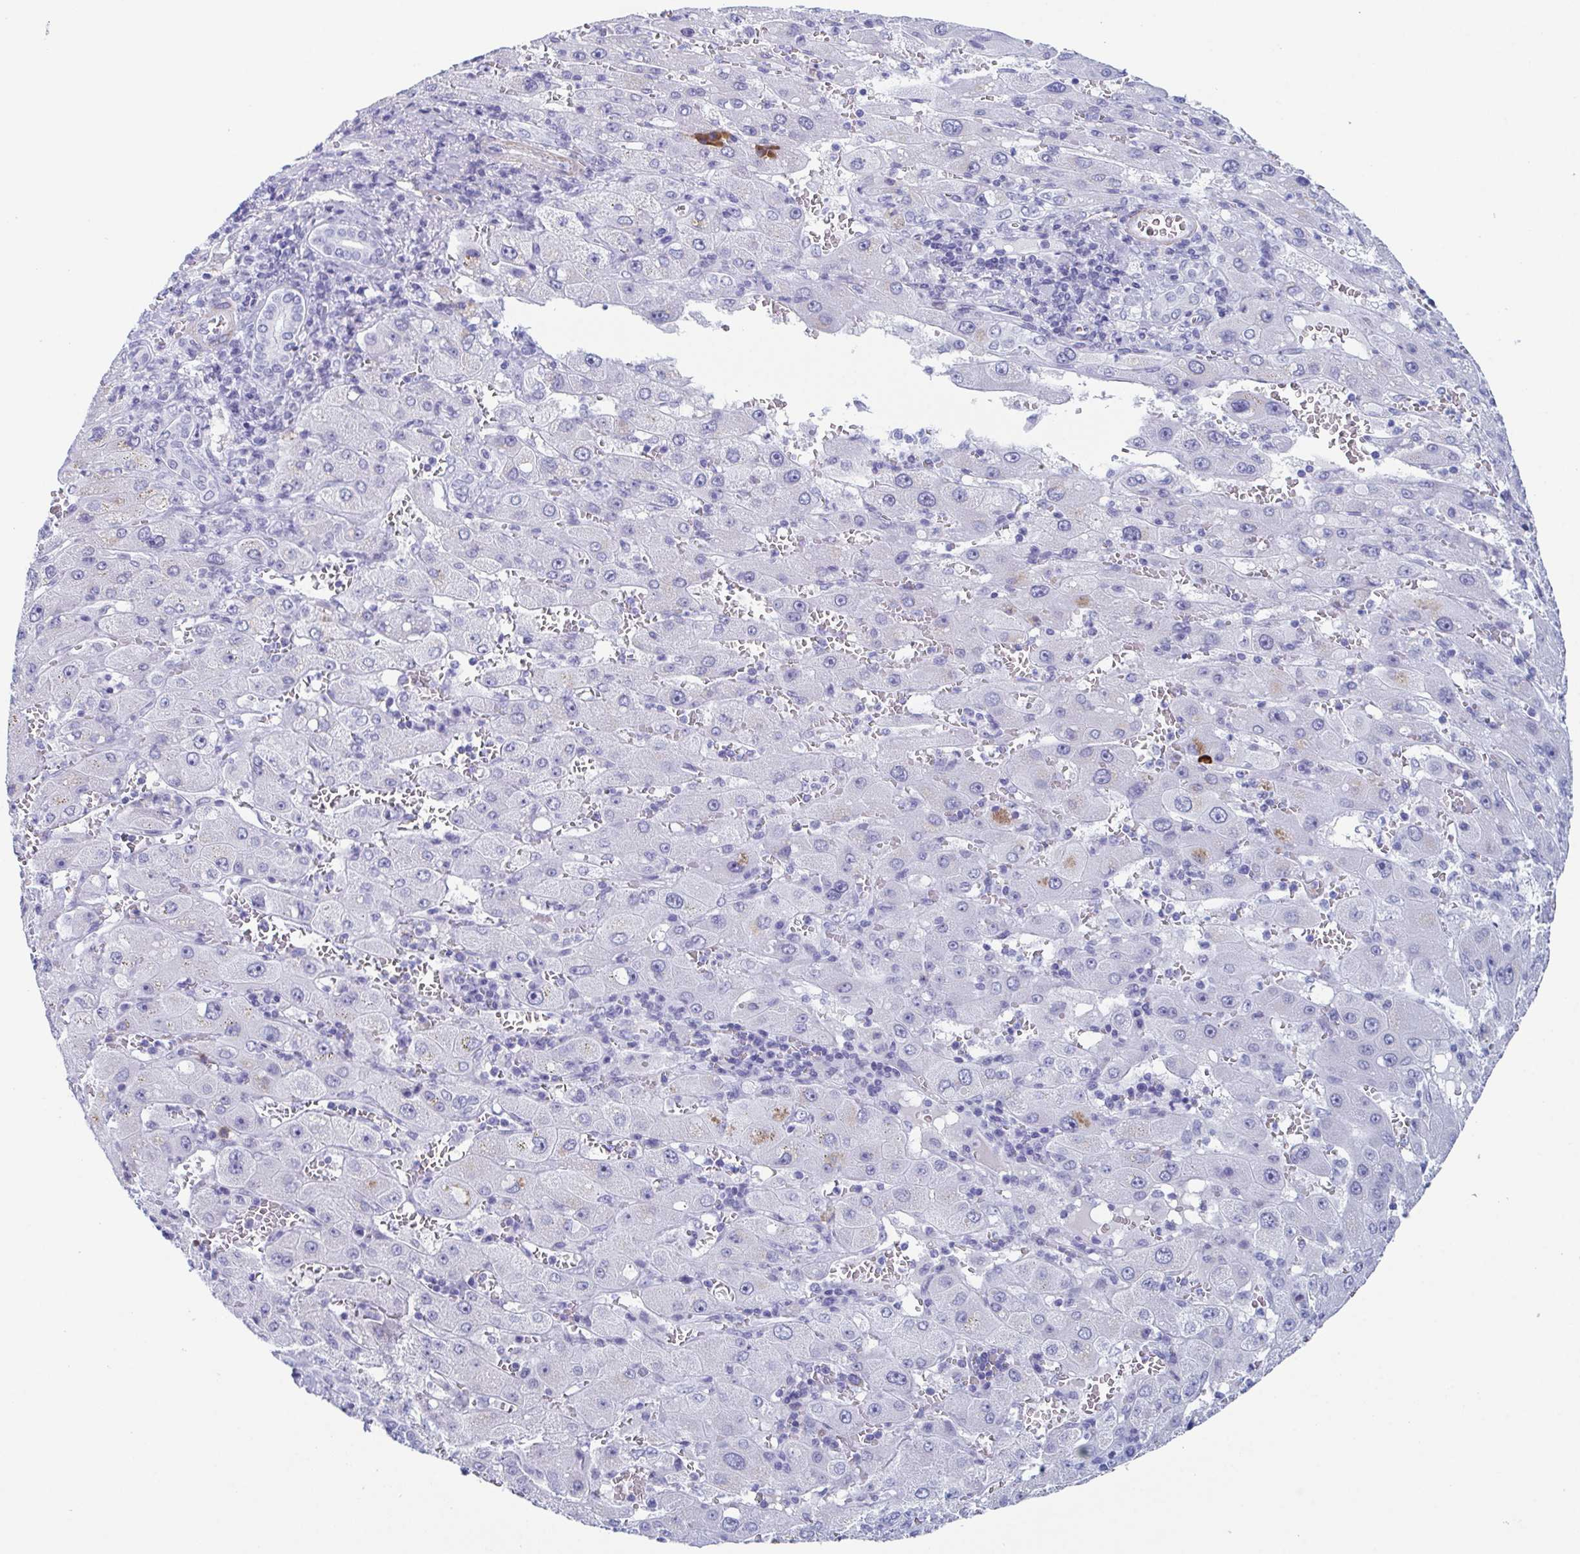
{"staining": {"intensity": "negative", "quantity": "none", "location": "none"}, "tissue": "liver cancer", "cell_type": "Tumor cells", "image_type": "cancer", "snomed": [{"axis": "morphology", "description": "Carcinoma, Hepatocellular, NOS"}, {"axis": "topography", "description": "Liver"}], "caption": "The micrograph displays no significant expression in tumor cells of liver cancer.", "gene": "ZFP64", "patient": {"sex": "female", "age": 73}}